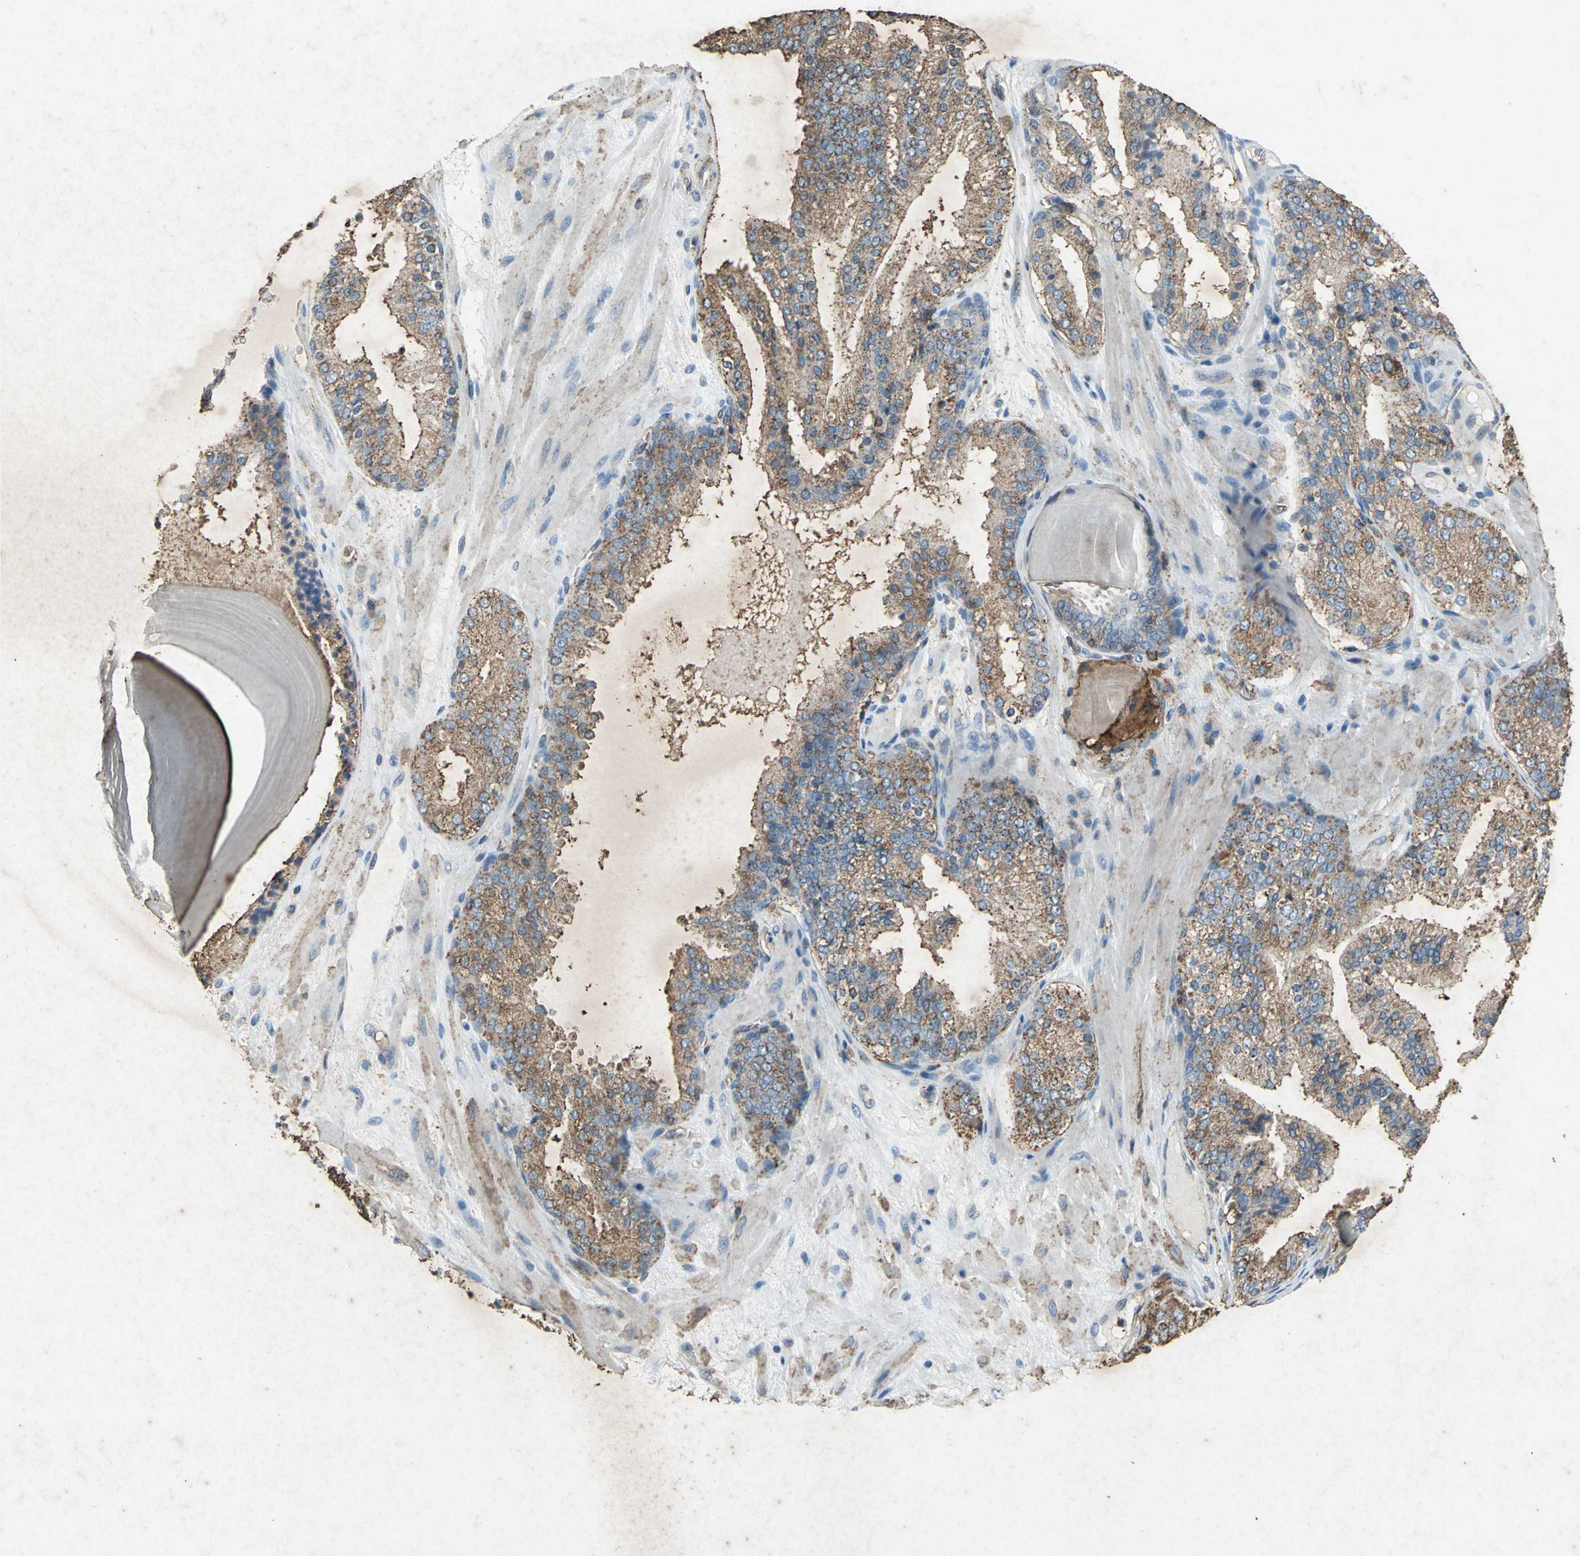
{"staining": {"intensity": "moderate", "quantity": ">75%", "location": "cytoplasmic/membranous"}, "tissue": "prostate cancer", "cell_type": "Tumor cells", "image_type": "cancer", "snomed": [{"axis": "morphology", "description": "Adenocarcinoma, High grade"}, {"axis": "topography", "description": "Prostate"}], "caption": "Immunohistochemical staining of human prostate high-grade adenocarcinoma reveals medium levels of moderate cytoplasmic/membranous positivity in approximately >75% of tumor cells.", "gene": "CCR6", "patient": {"sex": "male", "age": 68}}